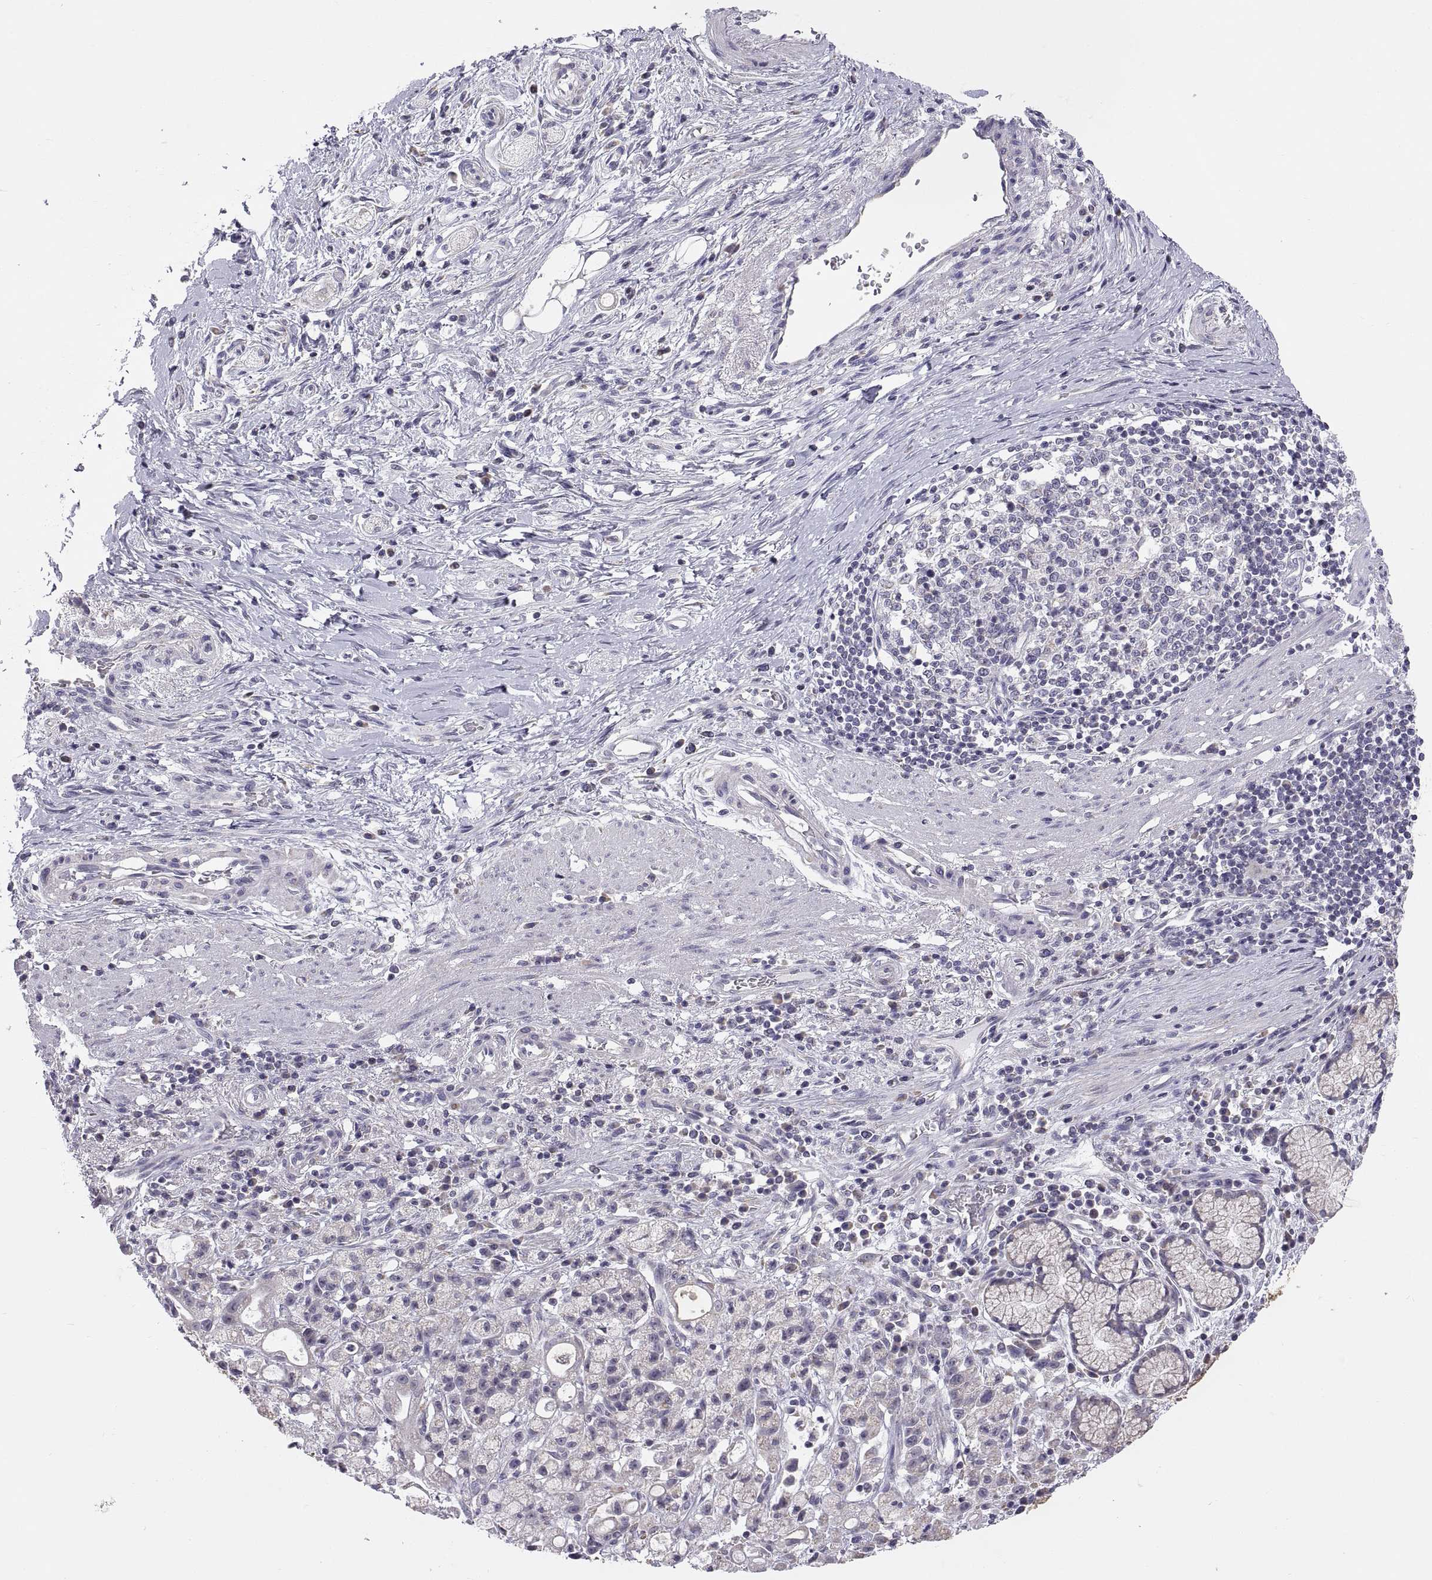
{"staining": {"intensity": "negative", "quantity": "none", "location": "none"}, "tissue": "stomach cancer", "cell_type": "Tumor cells", "image_type": "cancer", "snomed": [{"axis": "morphology", "description": "Adenocarcinoma, NOS"}, {"axis": "topography", "description": "Stomach"}], "caption": "A high-resolution photomicrograph shows immunohistochemistry (IHC) staining of adenocarcinoma (stomach), which shows no significant positivity in tumor cells. (DAB immunohistochemistry with hematoxylin counter stain).", "gene": "TNNC1", "patient": {"sex": "male", "age": 58}}